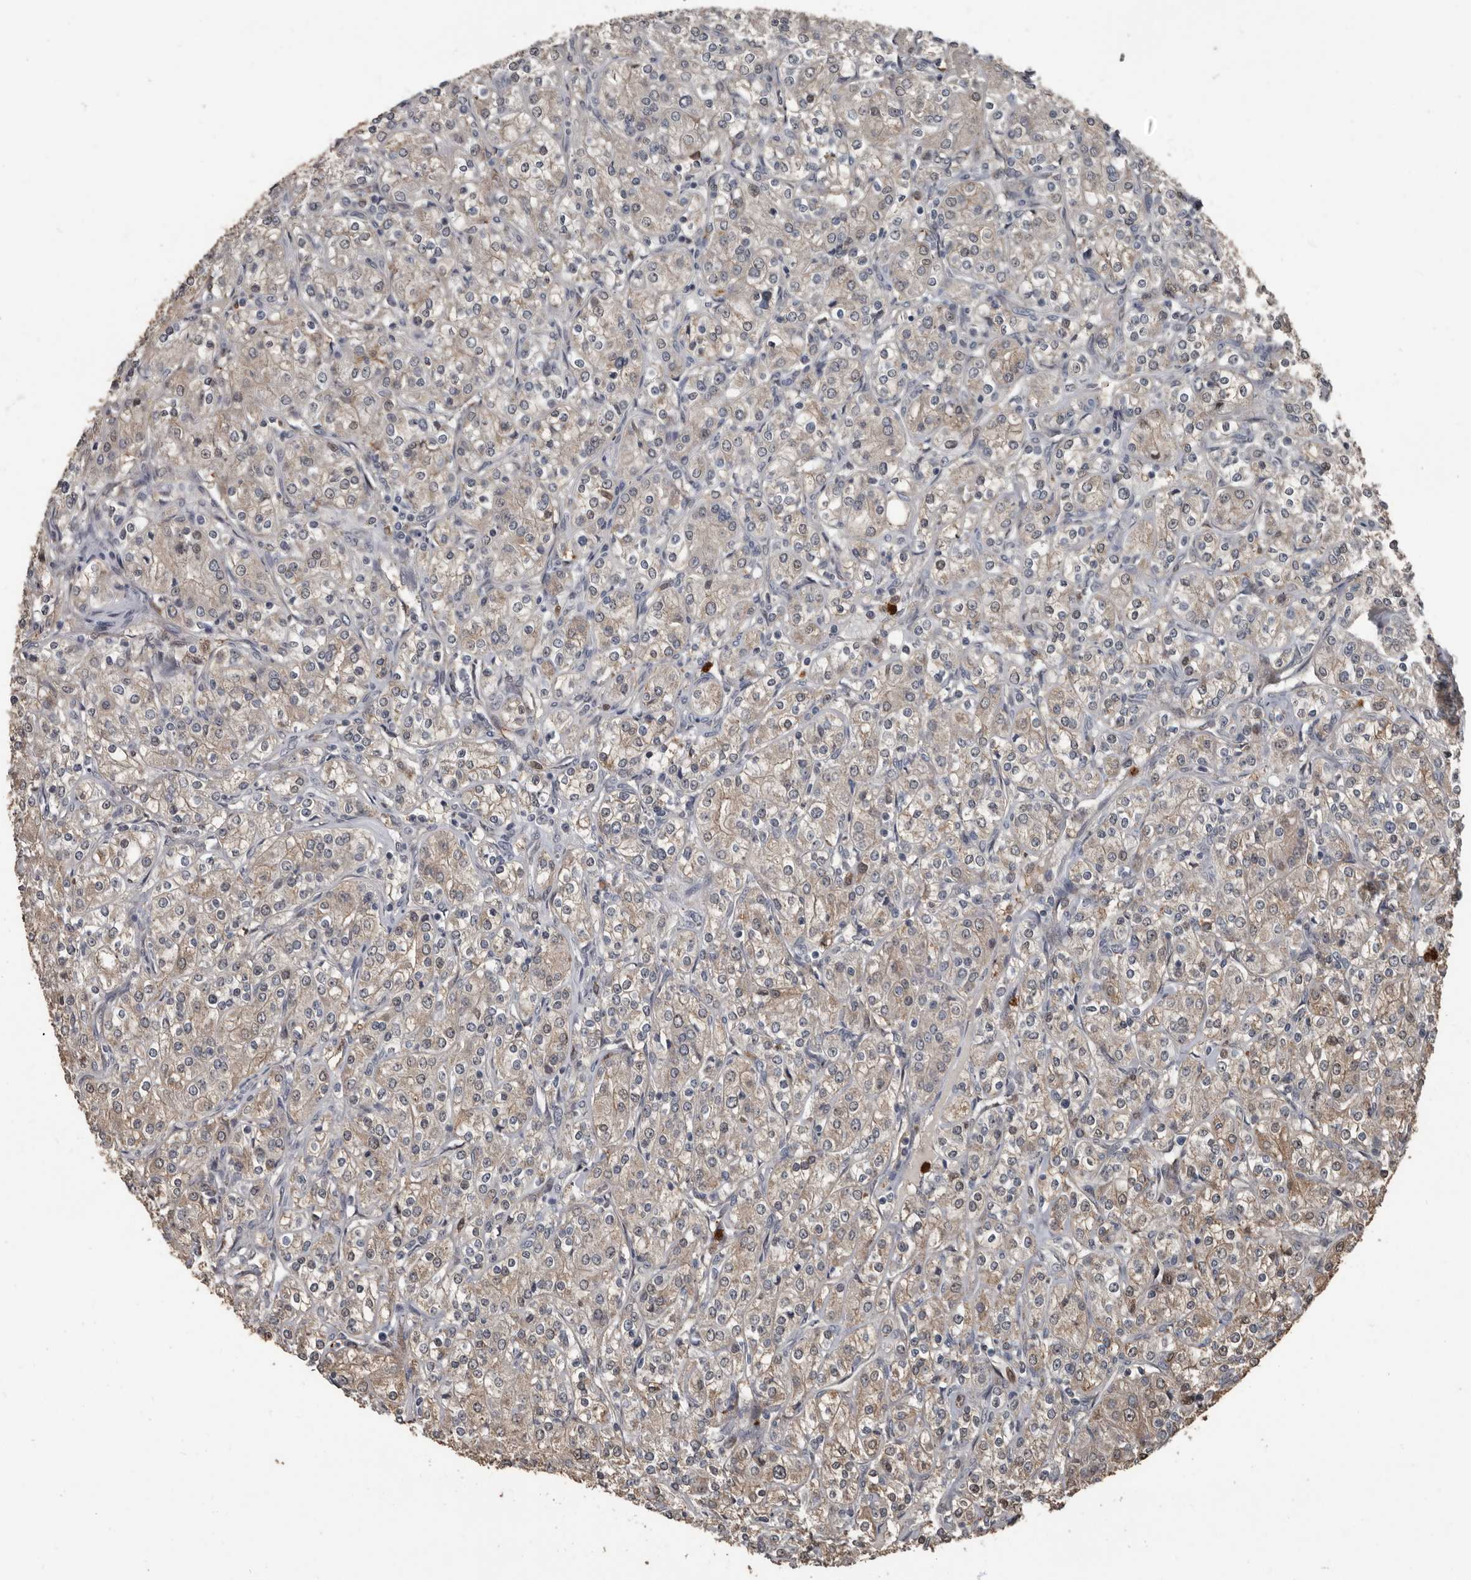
{"staining": {"intensity": "weak", "quantity": "<25%", "location": "cytoplasmic/membranous"}, "tissue": "renal cancer", "cell_type": "Tumor cells", "image_type": "cancer", "snomed": [{"axis": "morphology", "description": "Adenocarcinoma, NOS"}, {"axis": "topography", "description": "Kidney"}], "caption": "Tumor cells are negative for protein expression in human renal cancer.", "gene": "FSBP", "patient": {"sex": "male", "age": 77}}